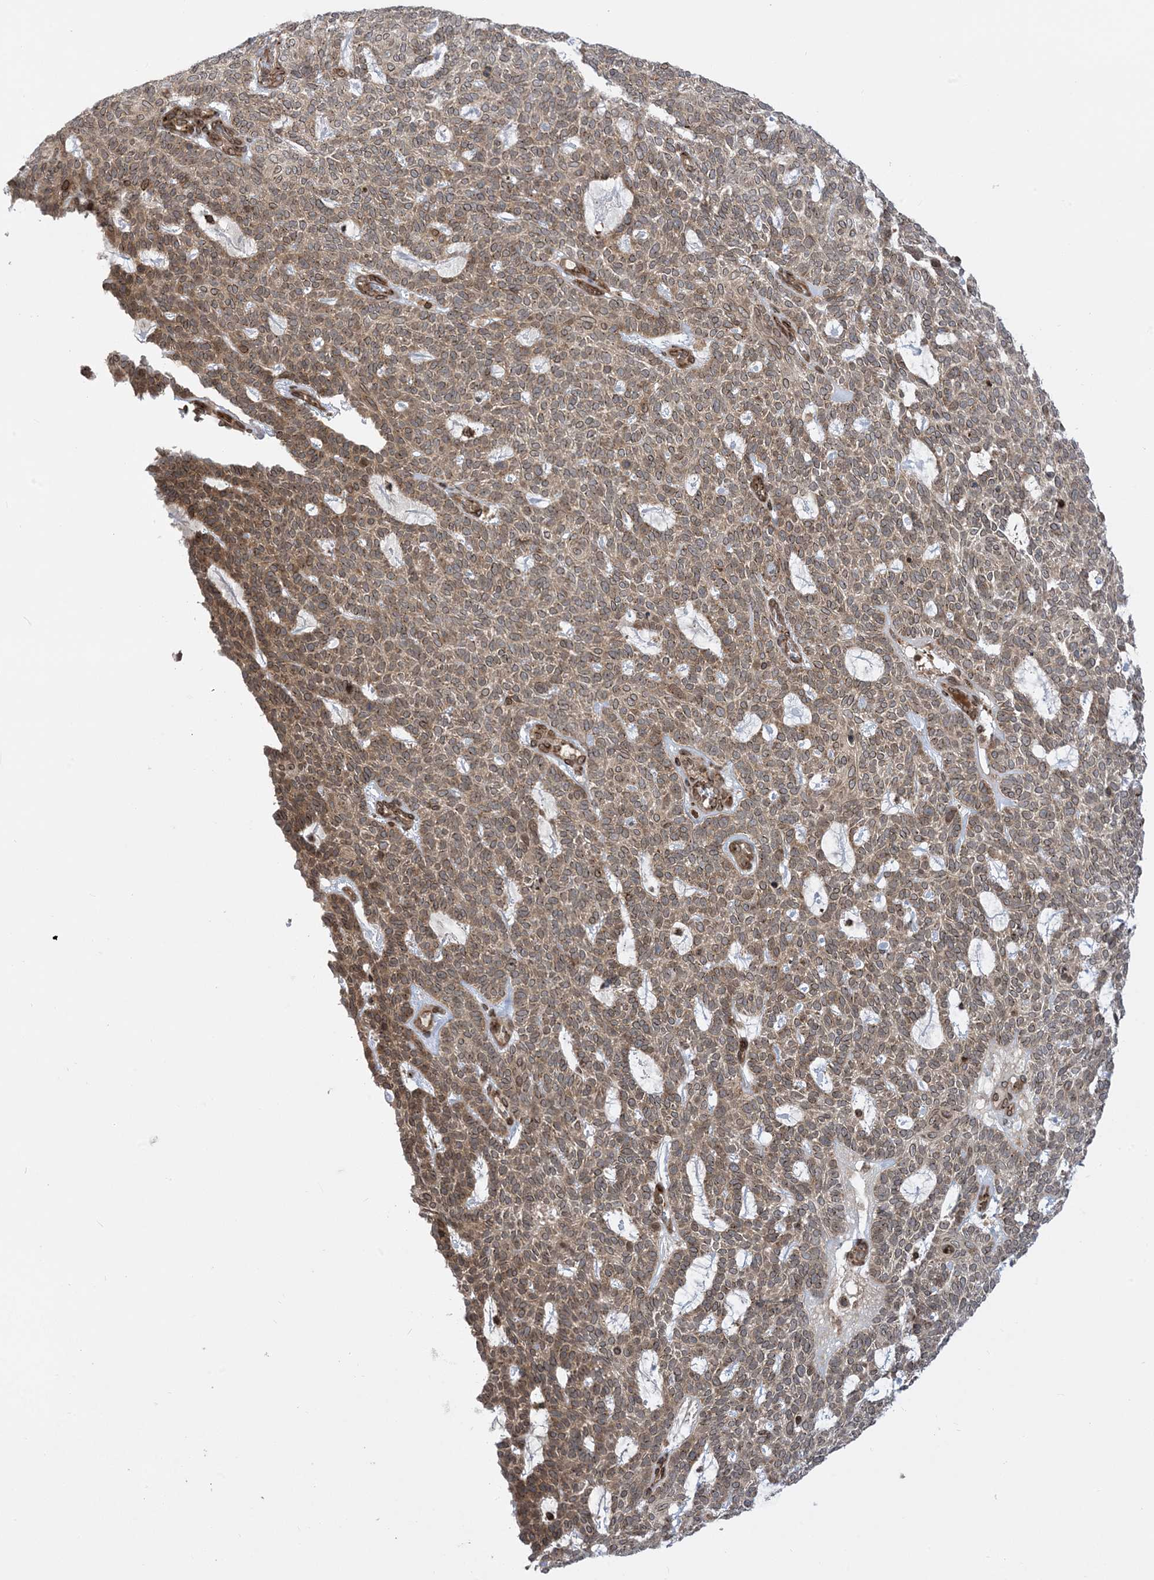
{"staining": {"intensity": "moderate", "quantity": ">75%", "location": "cytoplasmic/membranous"}, "tissue": "skin cancer", "cell_type": "Tumor cells", "image_type": "cancer", "snomed": [{"axis": "morphology", "description": "Squamous cell carcinoma, NOS"}, {"axis": "topography", "description": "Skin"}], "caption": "The image displays staining of skin cancer (squamous cell carcinoma), revealing moderate cytoplasmic/membranous protein staining (brown color) within tumor cells.", "gene": "CASP4", "patient": {"sex": "female", "age": 90}}